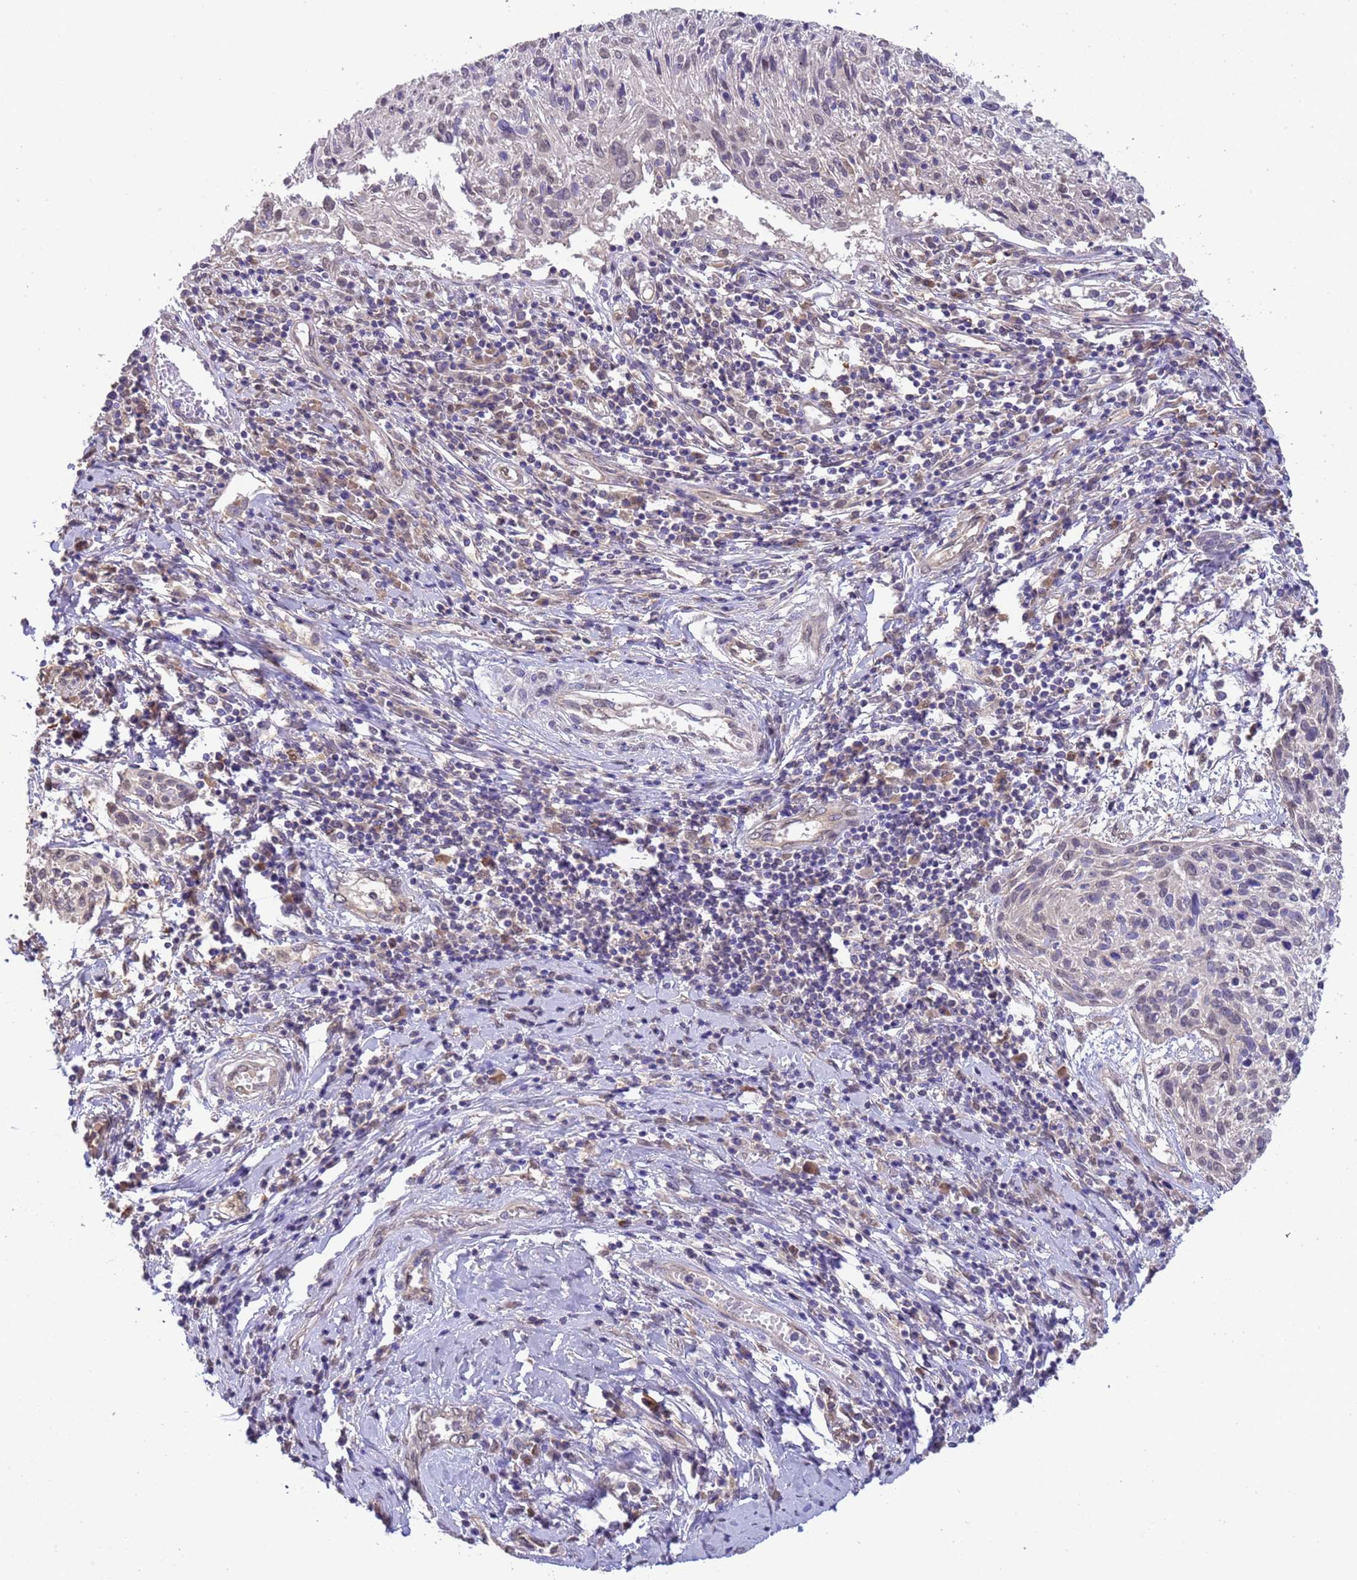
{"staining": {"intensity": "negative", "quantity": "none", "location": "none"}, "tissue": "cervical cancer", "cell_type": "Tumor cells", "image_type": "cancer", "snomed": [{"axis": "morphology", "description": "Squamous cell carcinoma, NOS"}, {"axis": "topography", "description": "Cervix"}], "caption": "Tumor cells show no significant staining in cervical cancer.", "gene": "NPHP1", "patient": {"sex": "female", "age": 51}}